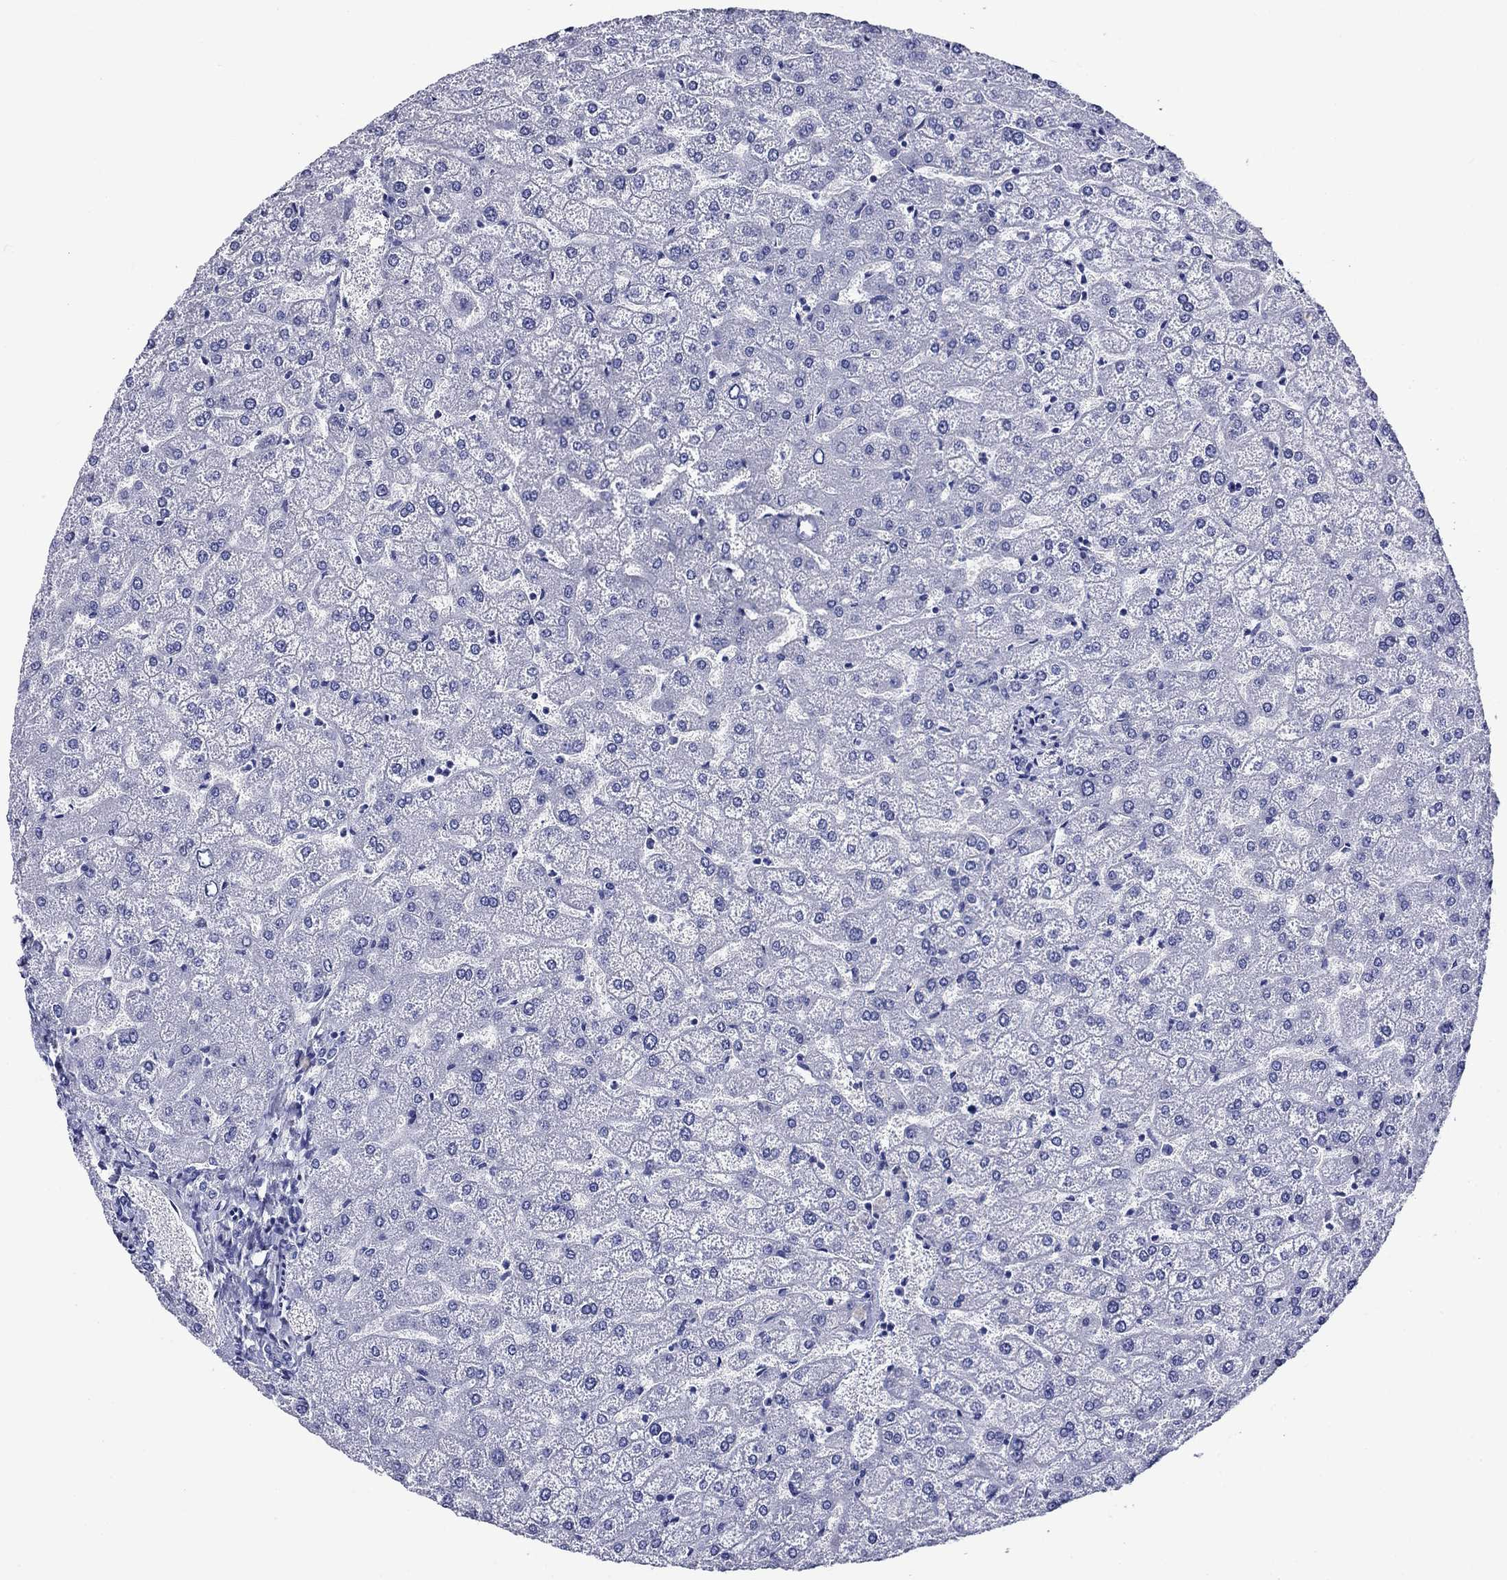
{"staining": {"intensity": "negative", "quantity": "none", "location": "none"}, "tissue": "liver", "cell_type": "Cholangiocytes", "image_type": "normal", "snomed": [{"axis": "morphology", "description": "Normal tissue, NOS"}, {"axis": "topography", "description": "Liver"}], "caption": "There is no significant expression in cholangiocytes of liver.", "gene": "SLC1A2", "patient": {"sex": "female", "age": 32}}